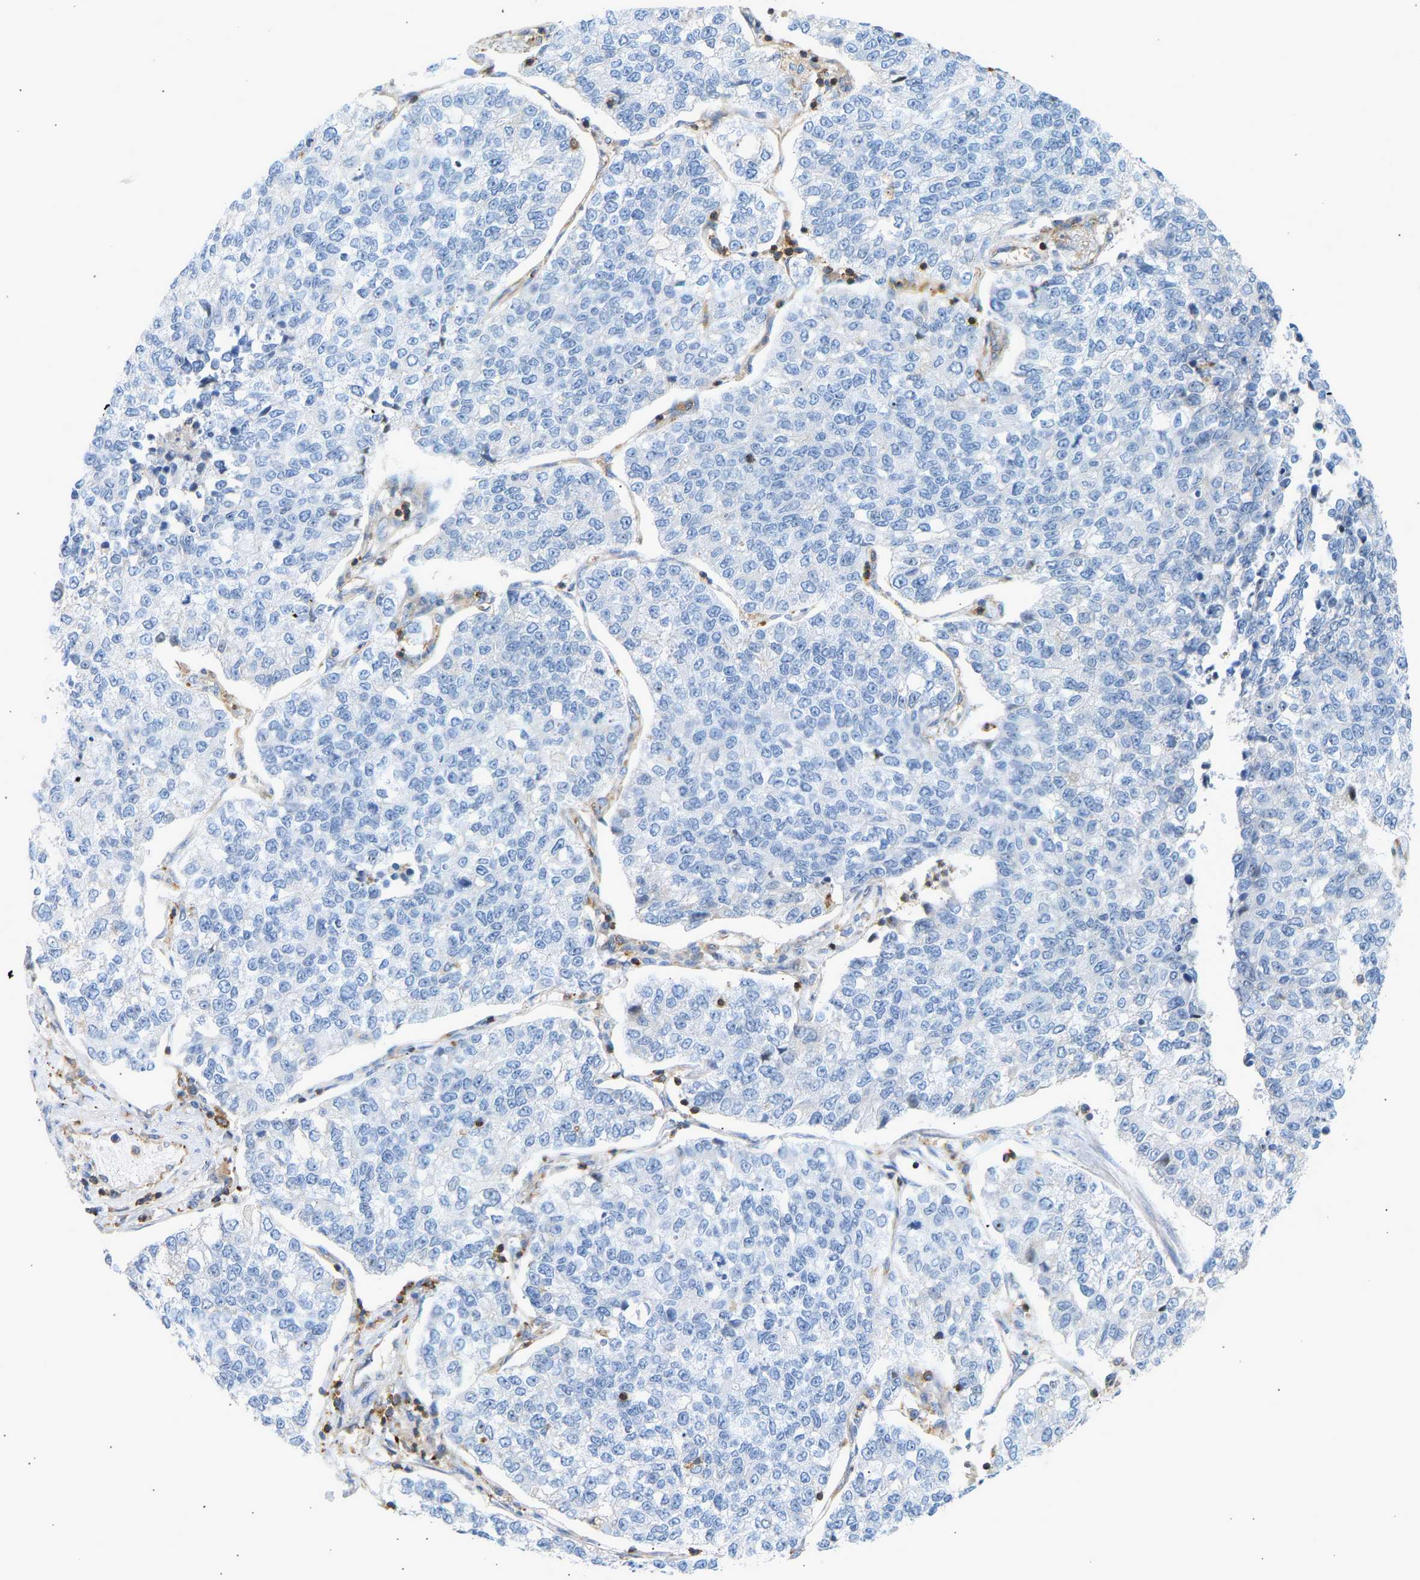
{"staining": {"intensity": "negative", "quantity": "none", "location": "none"}, "tissue": "lung cancer", "cell_type": "Tumor cells", "image_type": "cancer", "snomed": [{"axis": "morphology", "description": "Adenocarcinoma, NOS"}, {"axis": "topography", "description": "Lung"}], "caption": "There is no significant staining in tumor cells of lung adenocarcinoma.", "gene": "FNBP1", "patient": {"sex": "male", "age": 49}}